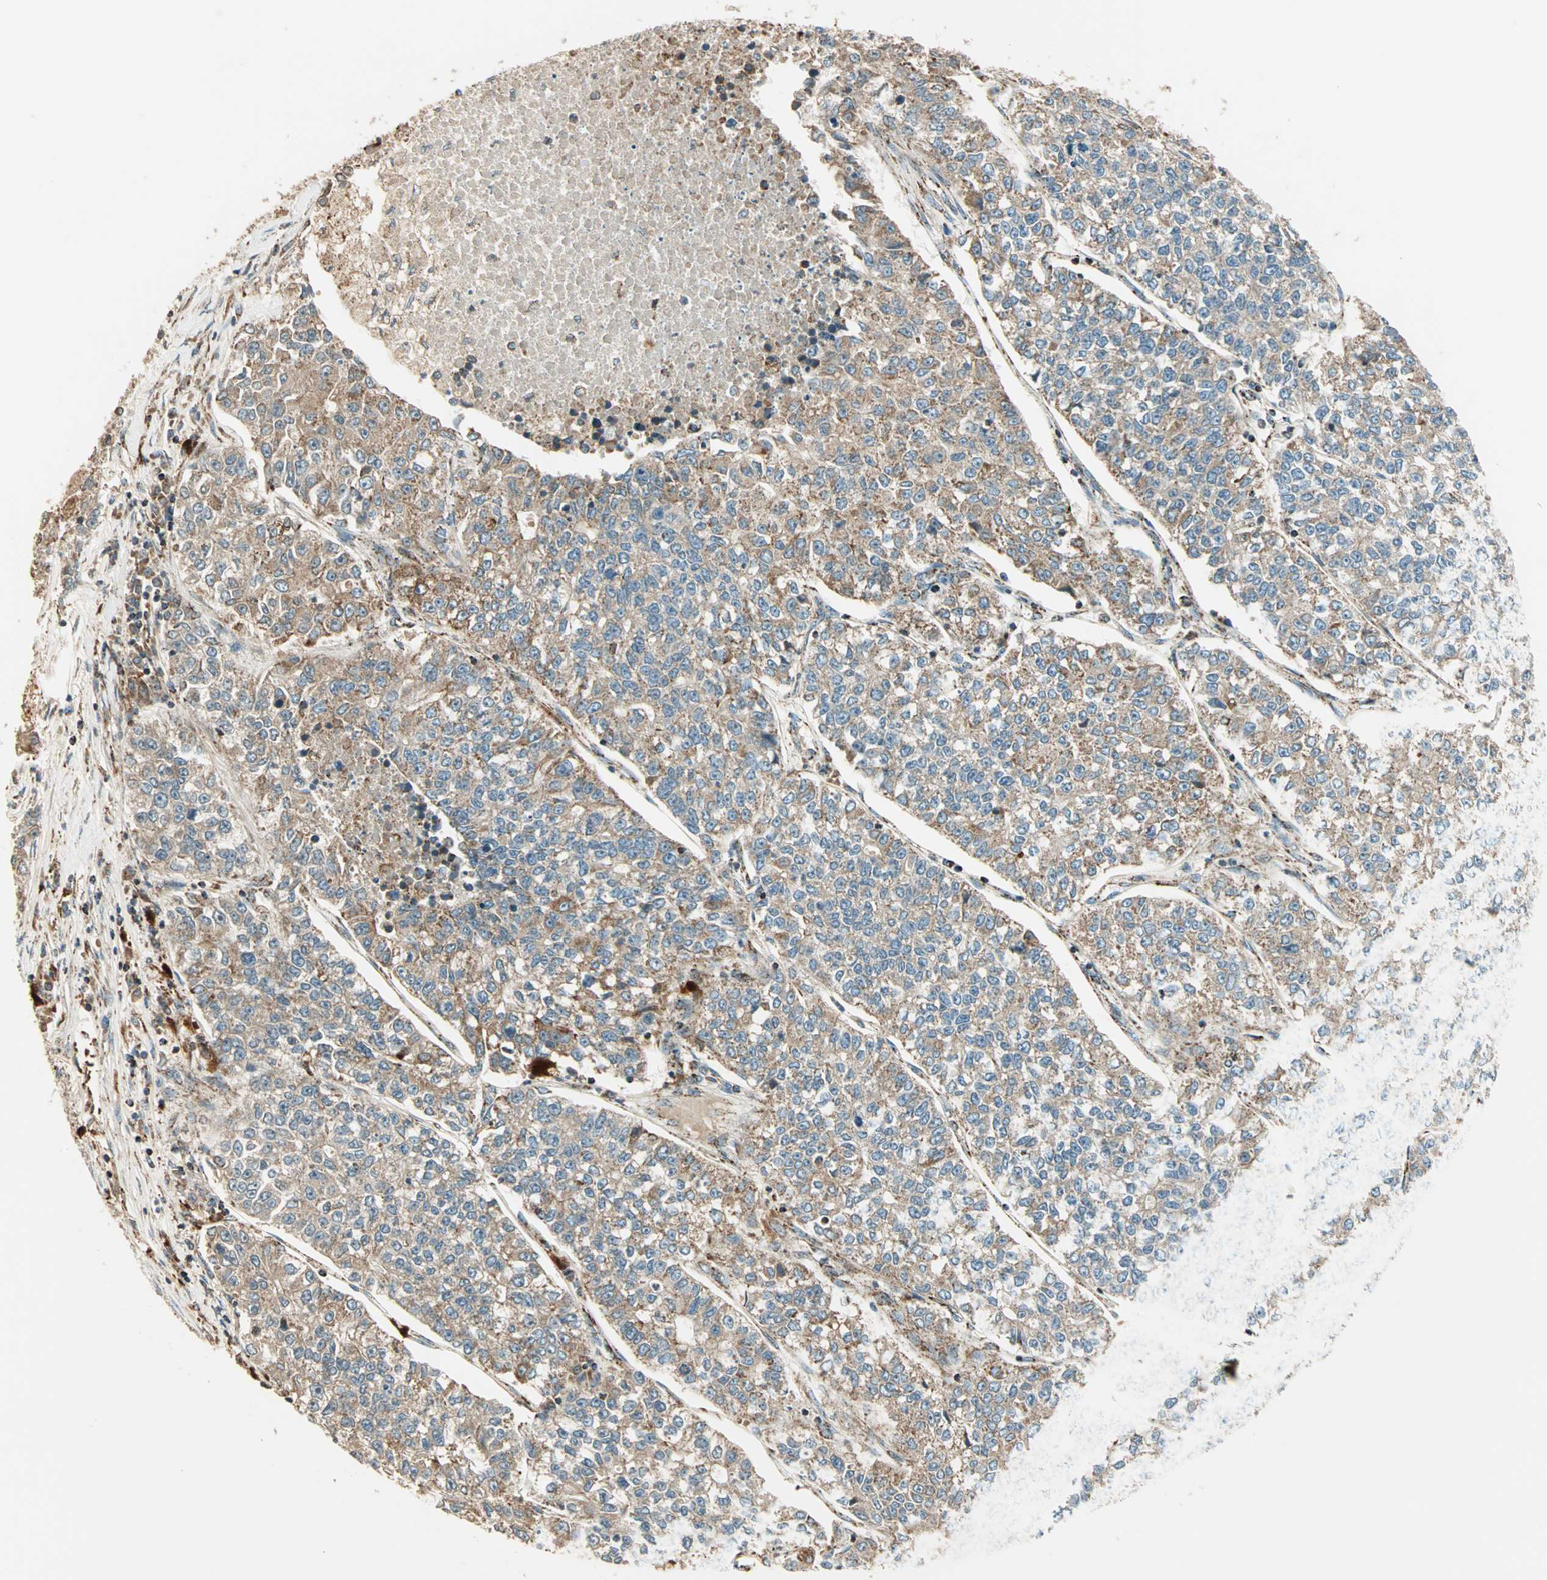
{"staining": {"intensity": "weak", "quantity": "25%-75%", "location": "cytoplasmic/membranous"}, "tissue": "lung cancer", "cell_type": "Tumor cells", "image_type": "cancer", "snomed": [{"axis": "morphology", "description": "Adenocarcinoma, NOS"}, {"axis": "topography", "description": "Lung"}], "caption": "Immunohistochemical staining of human adenocarcinoma (lung) reveals low levels of weak cytoplasmic/membranous protein positivity in approximately 25%-75% of tumor cells.", "gene": "SPRY4", "patient": {"sex": "male", "age": 49}}